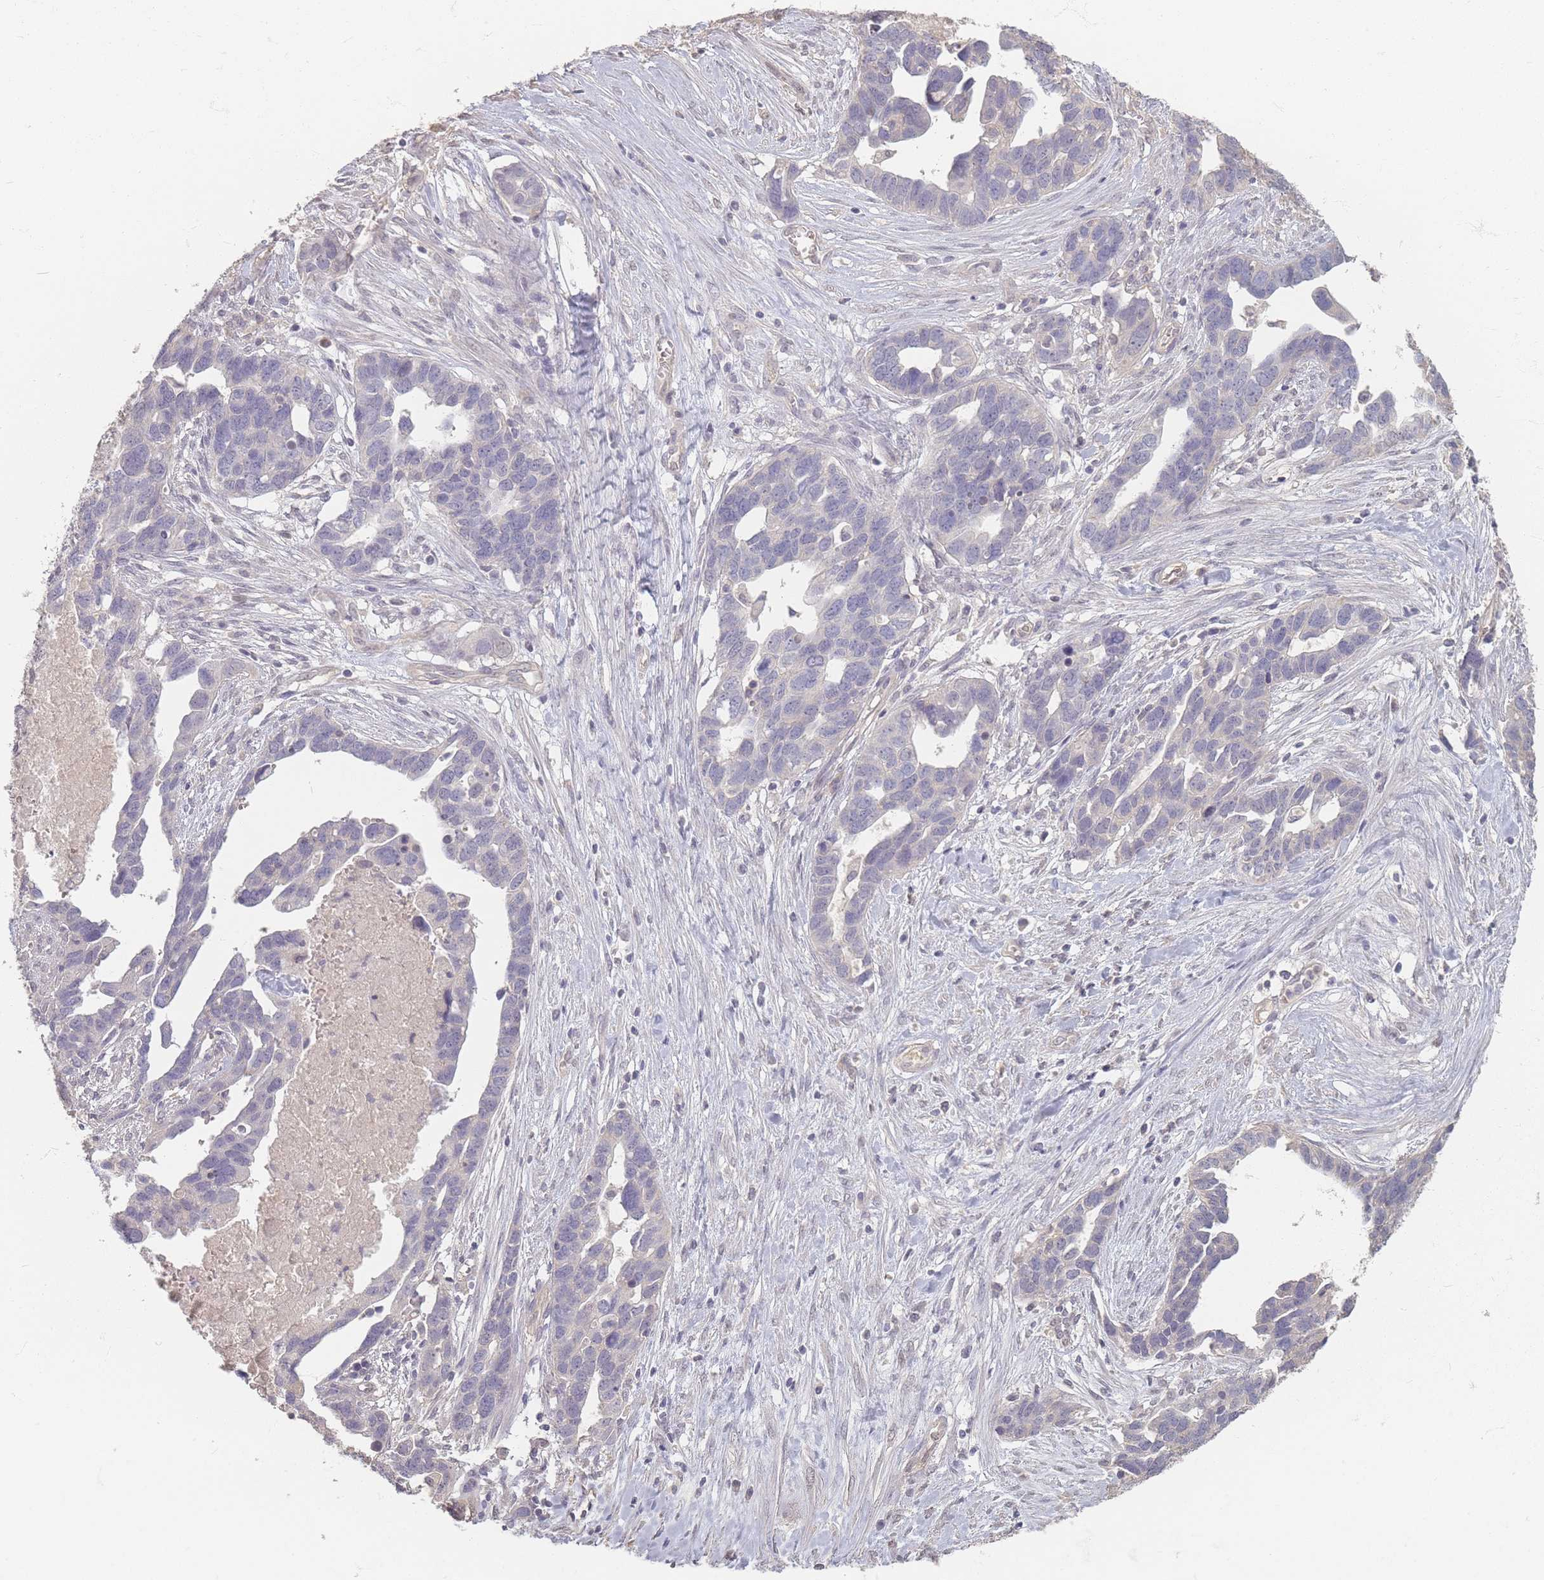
{"staining": {"intensity": "negative", "quantity": "none", "location": "none"}, "tissue": "ovarian cancer", "cell_type": "Tumor cells", "image_type": "cancer", "snomed": [{"axis": "morphology", "description": "Cystadenocarcinoma, serous, NOS"}, {"axis": "topography", "description": "Ovary"}], "caption": "Immunohistochemistry (IHC) micrograph of neoplastic tissue: serous cystadenocarcinoma (ovarian) stained with DAB reveals no significant protein positivity in tumor cells. (DAB (3,3'-diaminobenzidine) immunohistochemistry (IHC) visualized using brightfield microscopy, high magnification).", "gene": "RFTN1", "patient": {"sex": "female", "age": 54}}